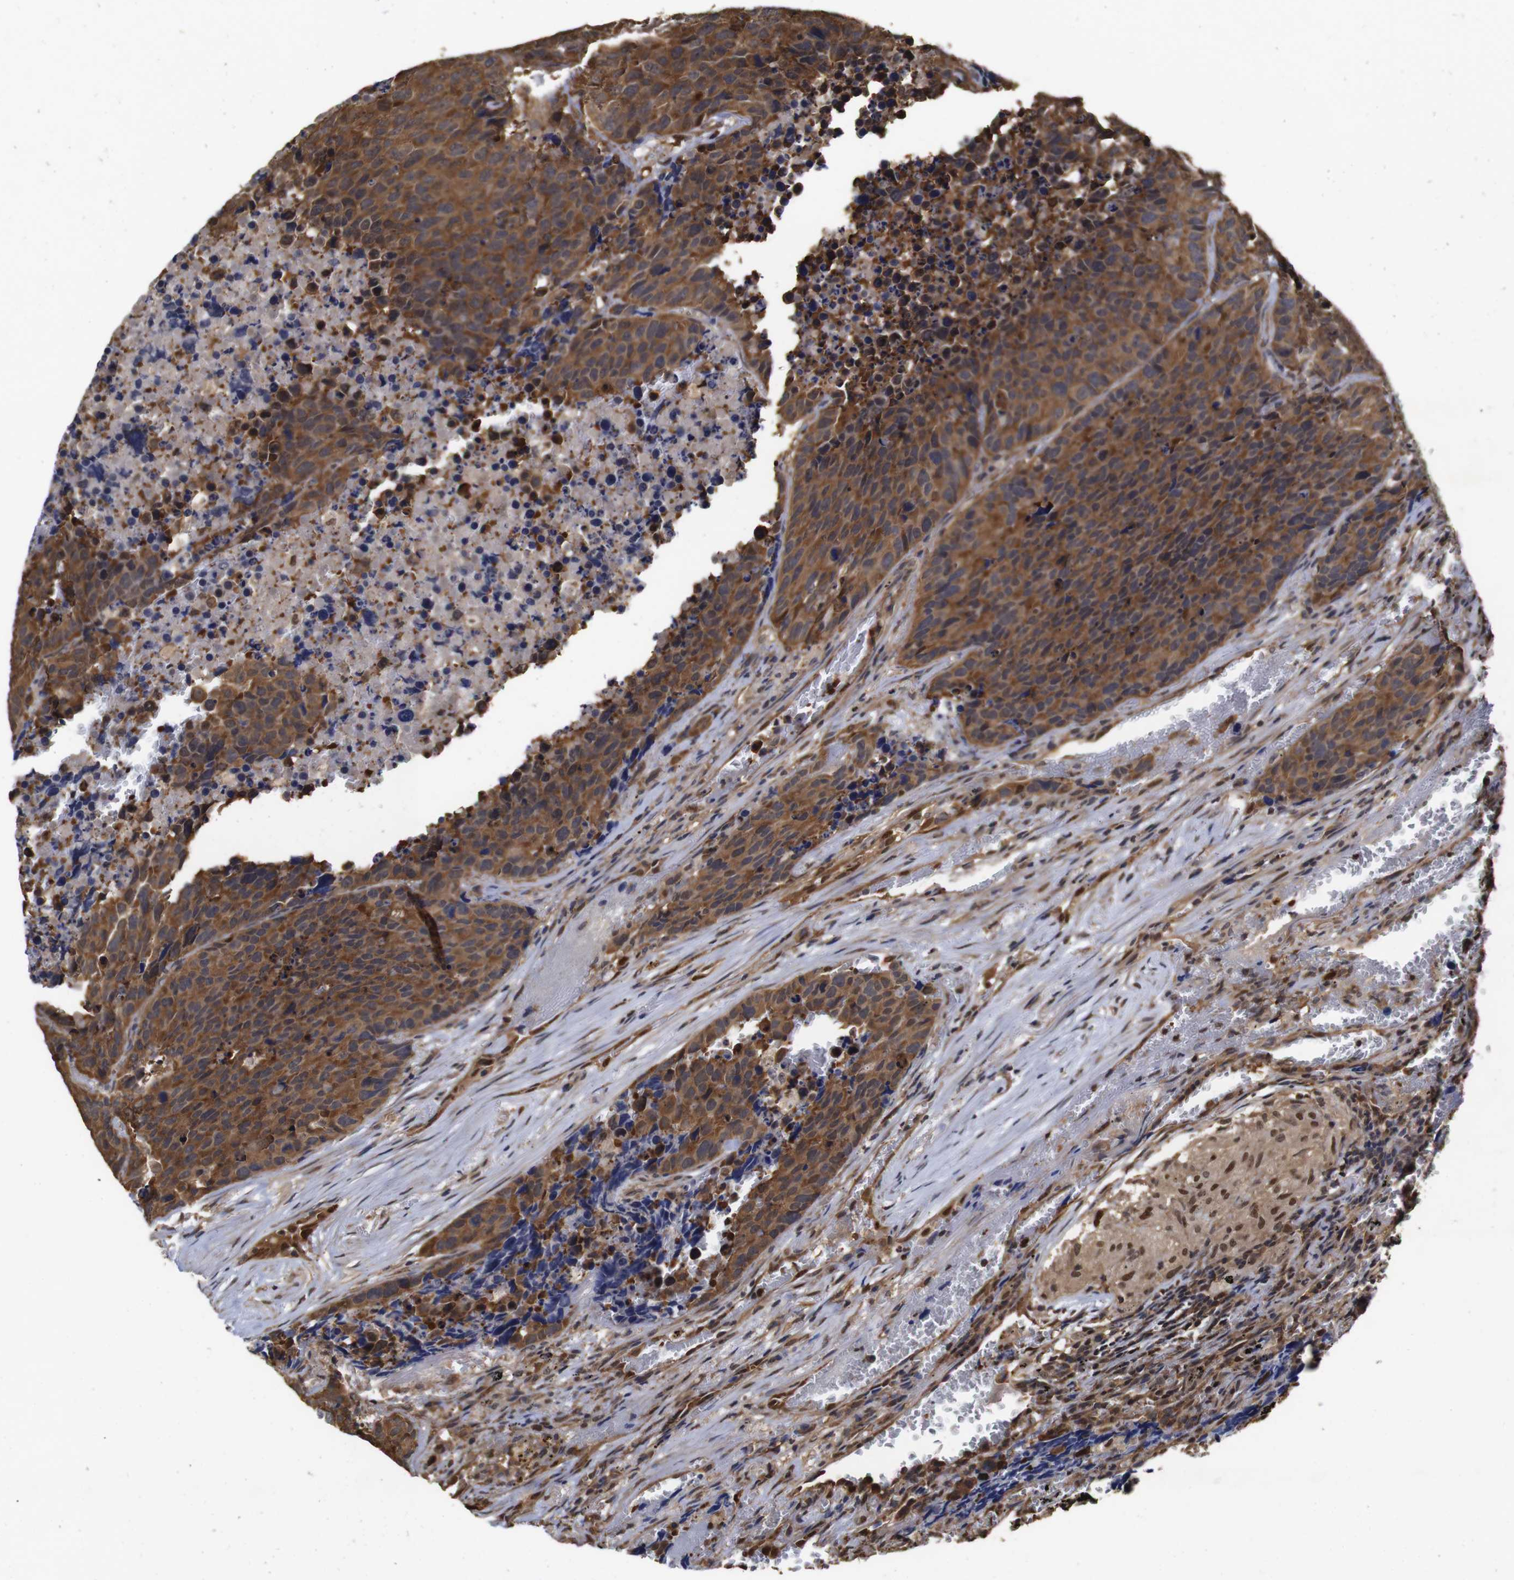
{"staining": {"intensity": "strong", "quantity": ">75%", "location": "cytoplasmic/membranous"}, "tissue": "carcinoid", "cell_type": "Tumor cells", "image_type": "cancer", "snomed": [{"axis": "morphology", "description": "Carcinoid, malignant, NOS"}, {"axis": "topography", "description": "Lung"}], "caption": "This histopathology image exhibits IHC staining of human malignant carcinoid, with high strong cytoplasmic/membranous staining in about >75% of tumor cells.", "gene": "SUMO3", "patient": {"sex": "male", "age": 60}}